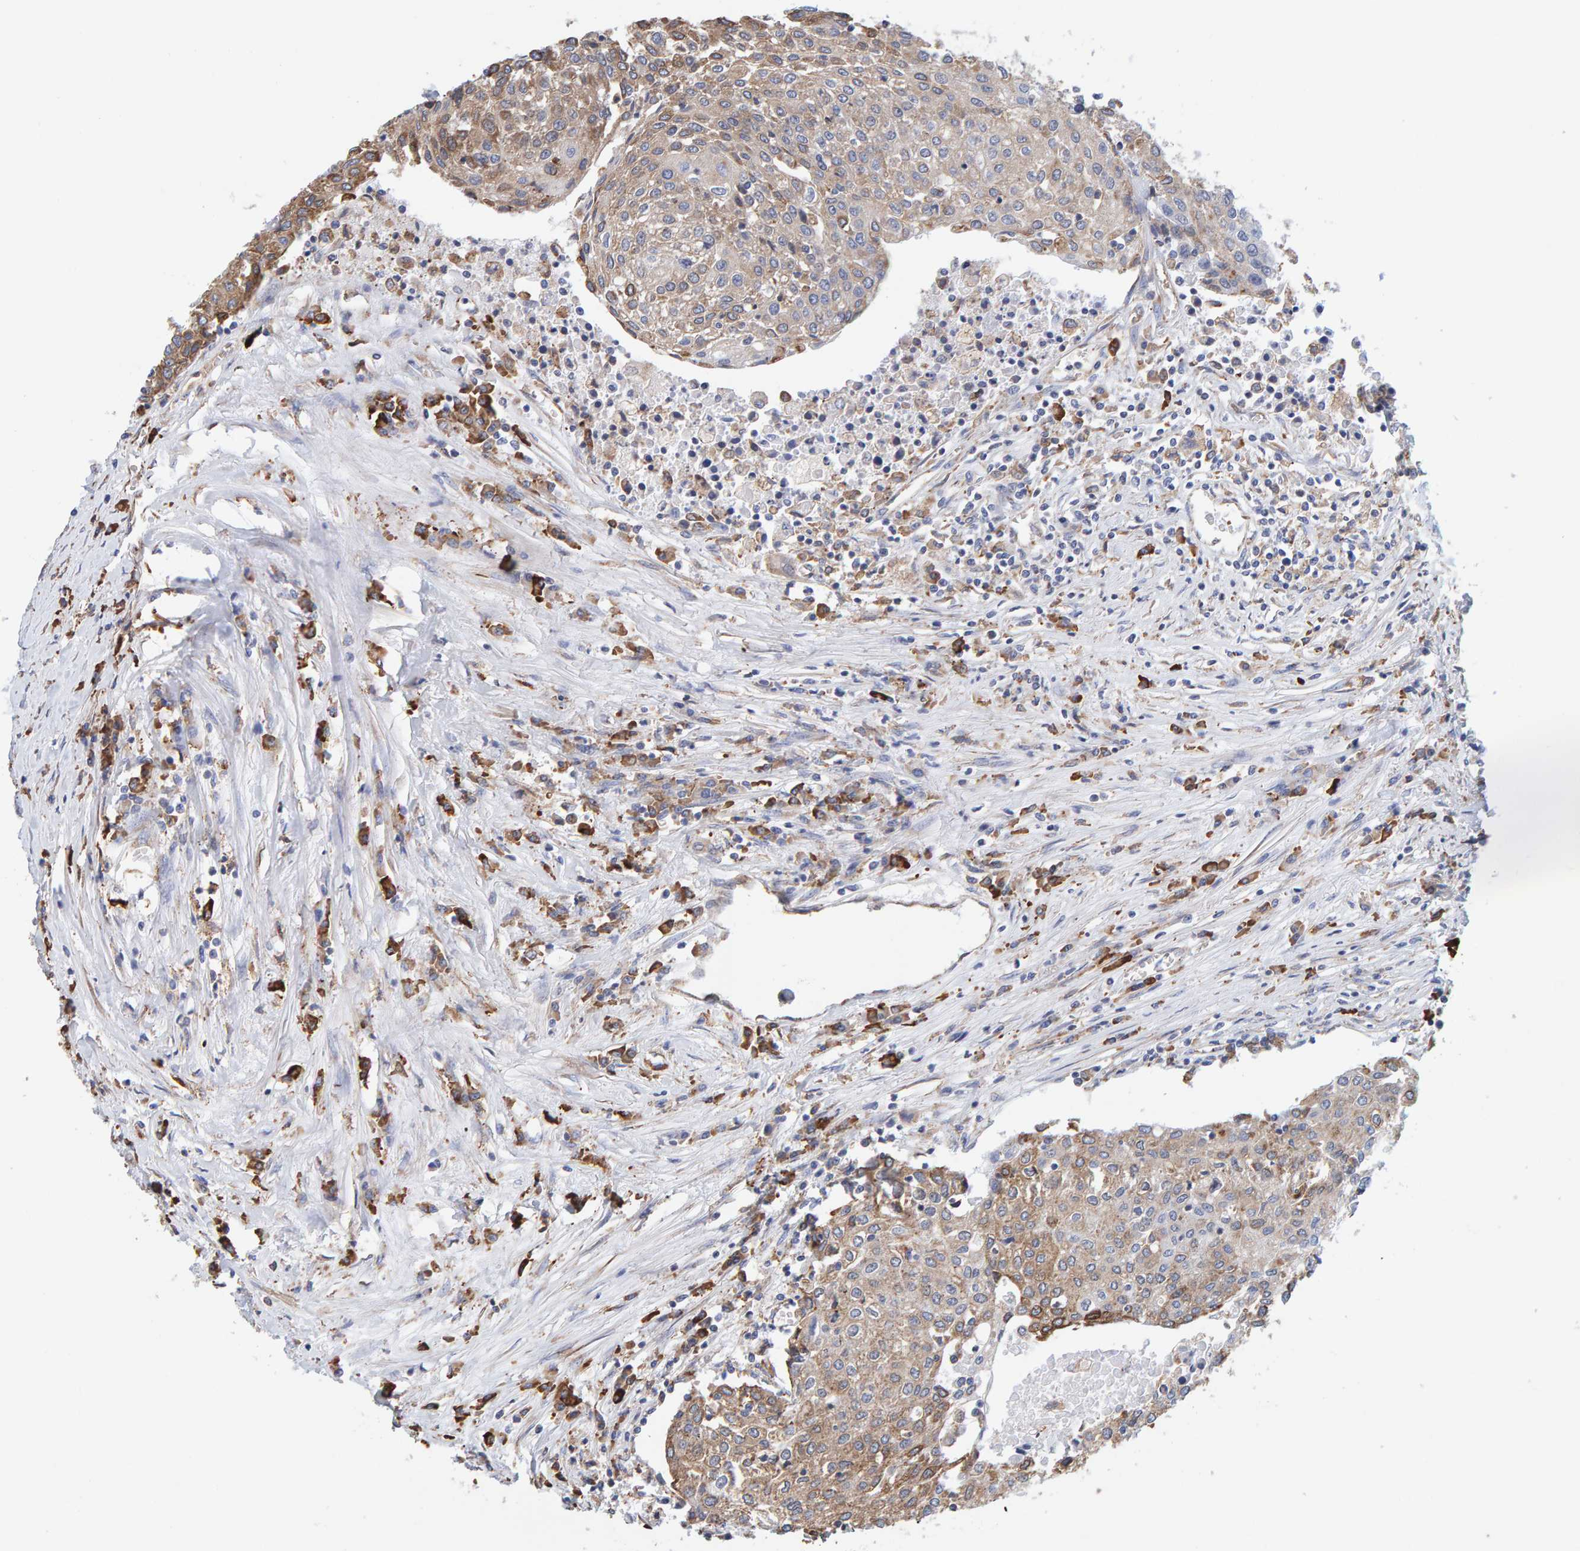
{"staining": {"intensity": "moderate", "quantity": "25%-75%", "location": "cytoplasmic/membranous"}, "tissue": "urothelial cancer", "cell_type": "Tumor cells", "image_type": "cancer", "snomed": [{"axis": "morphology", "description": "Urothelial carcinoma, High grade"}, {"axis": "topography", "description": "Urinary bladder"}], "caption": "An IHC image of neoplastic tissue is shown. Protein staining in brown highlights moderate cytoplasmic/membranous positivity in urothelial cancer within tumor cells.", "gene": "SGPL1", "patient": {"sex": "female", "age": 85}}